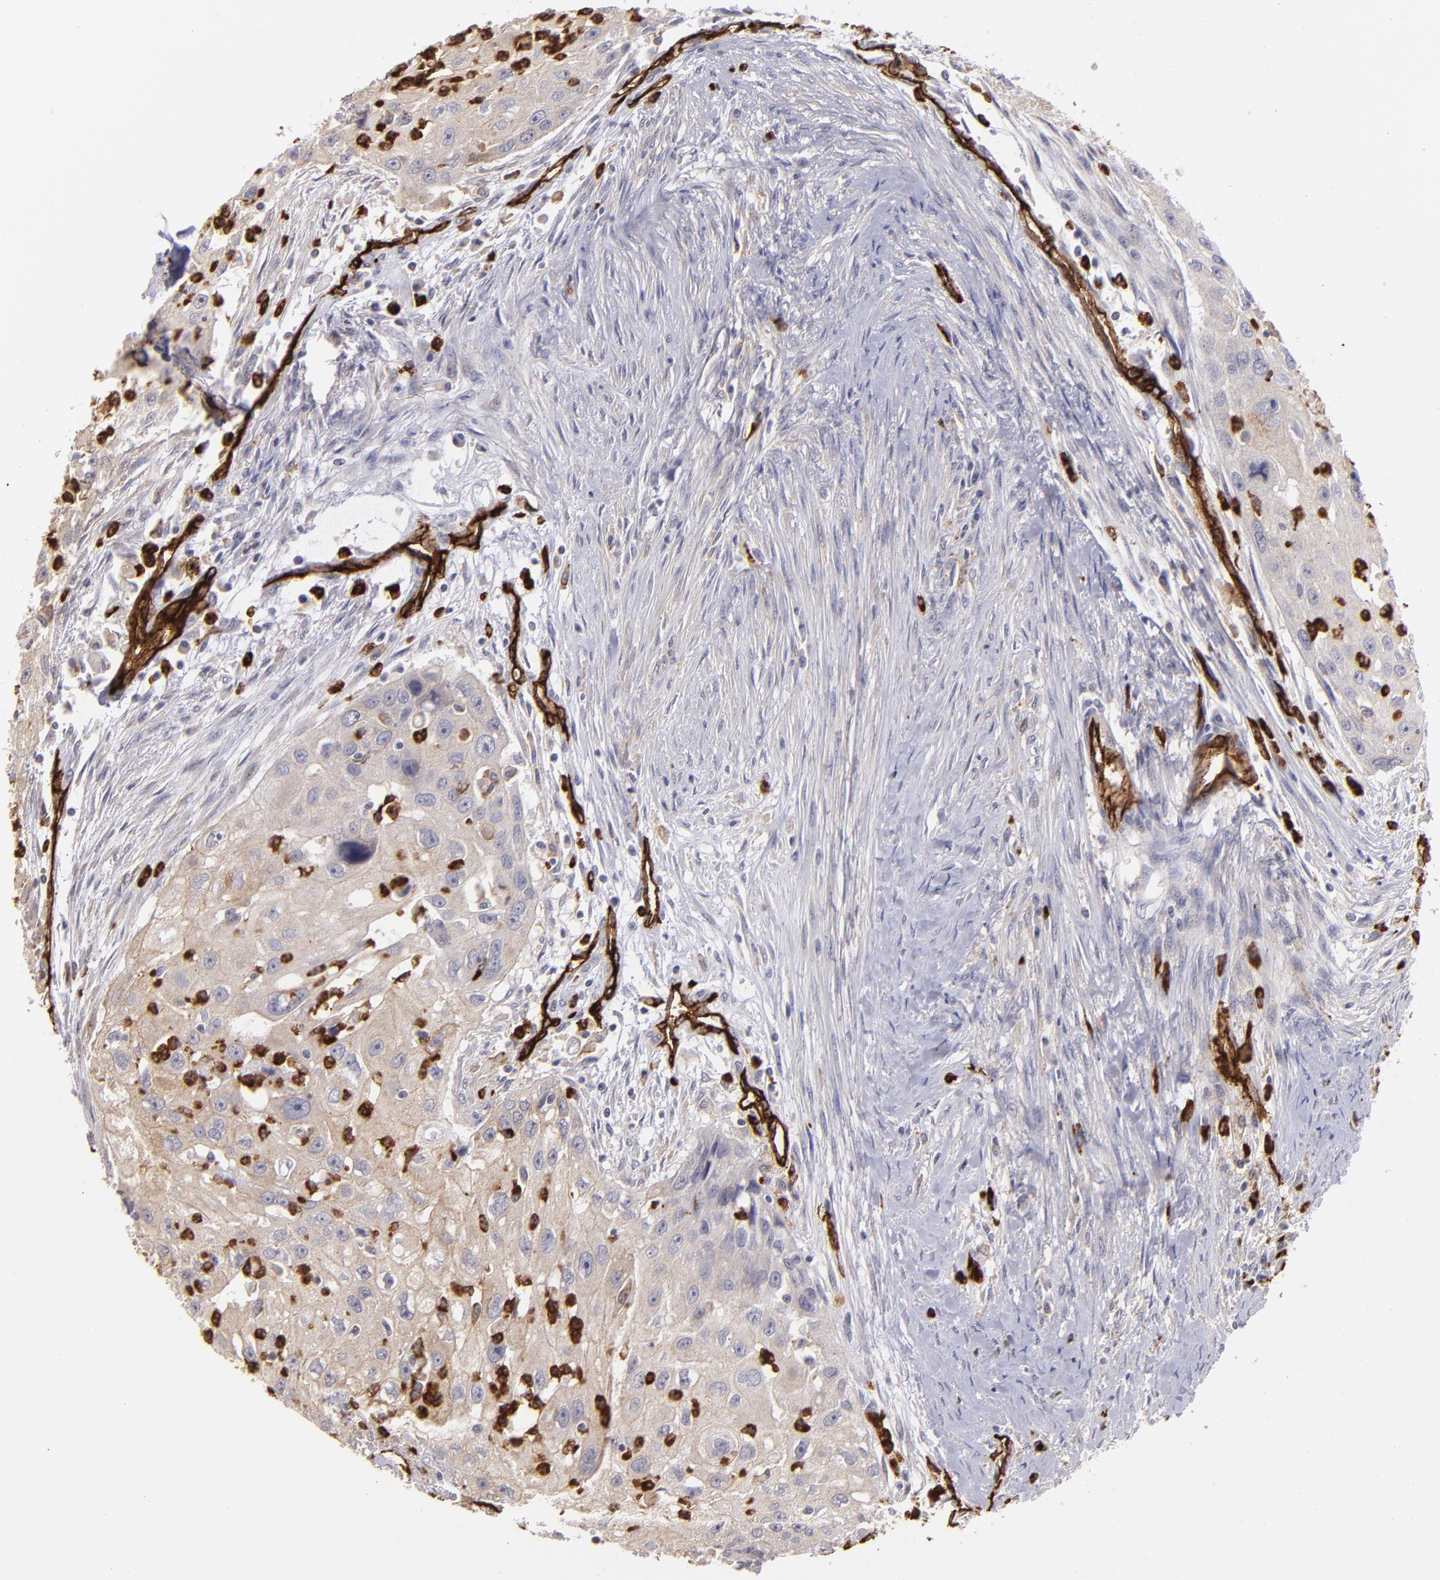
{"staining": {"intensity": "negative", "quantity": "none", "location": "none"}, "tissue": "head and neck cancer", "cell_type": "Tumor cells", "image_type": "cancer", "snomed": [{"axis": "morphology", "description": "Squamous cell carcinoma, NOS"}, {"axis": "topography", "description": "Head-Neck"}], "caption": "This is a histopathology image of IHC staining of squamous cell carcinoma (head and neck), which shows no expression in tumor cells.", "gene": "DYSF", "patient": {"sex": "male", "age": 64}}